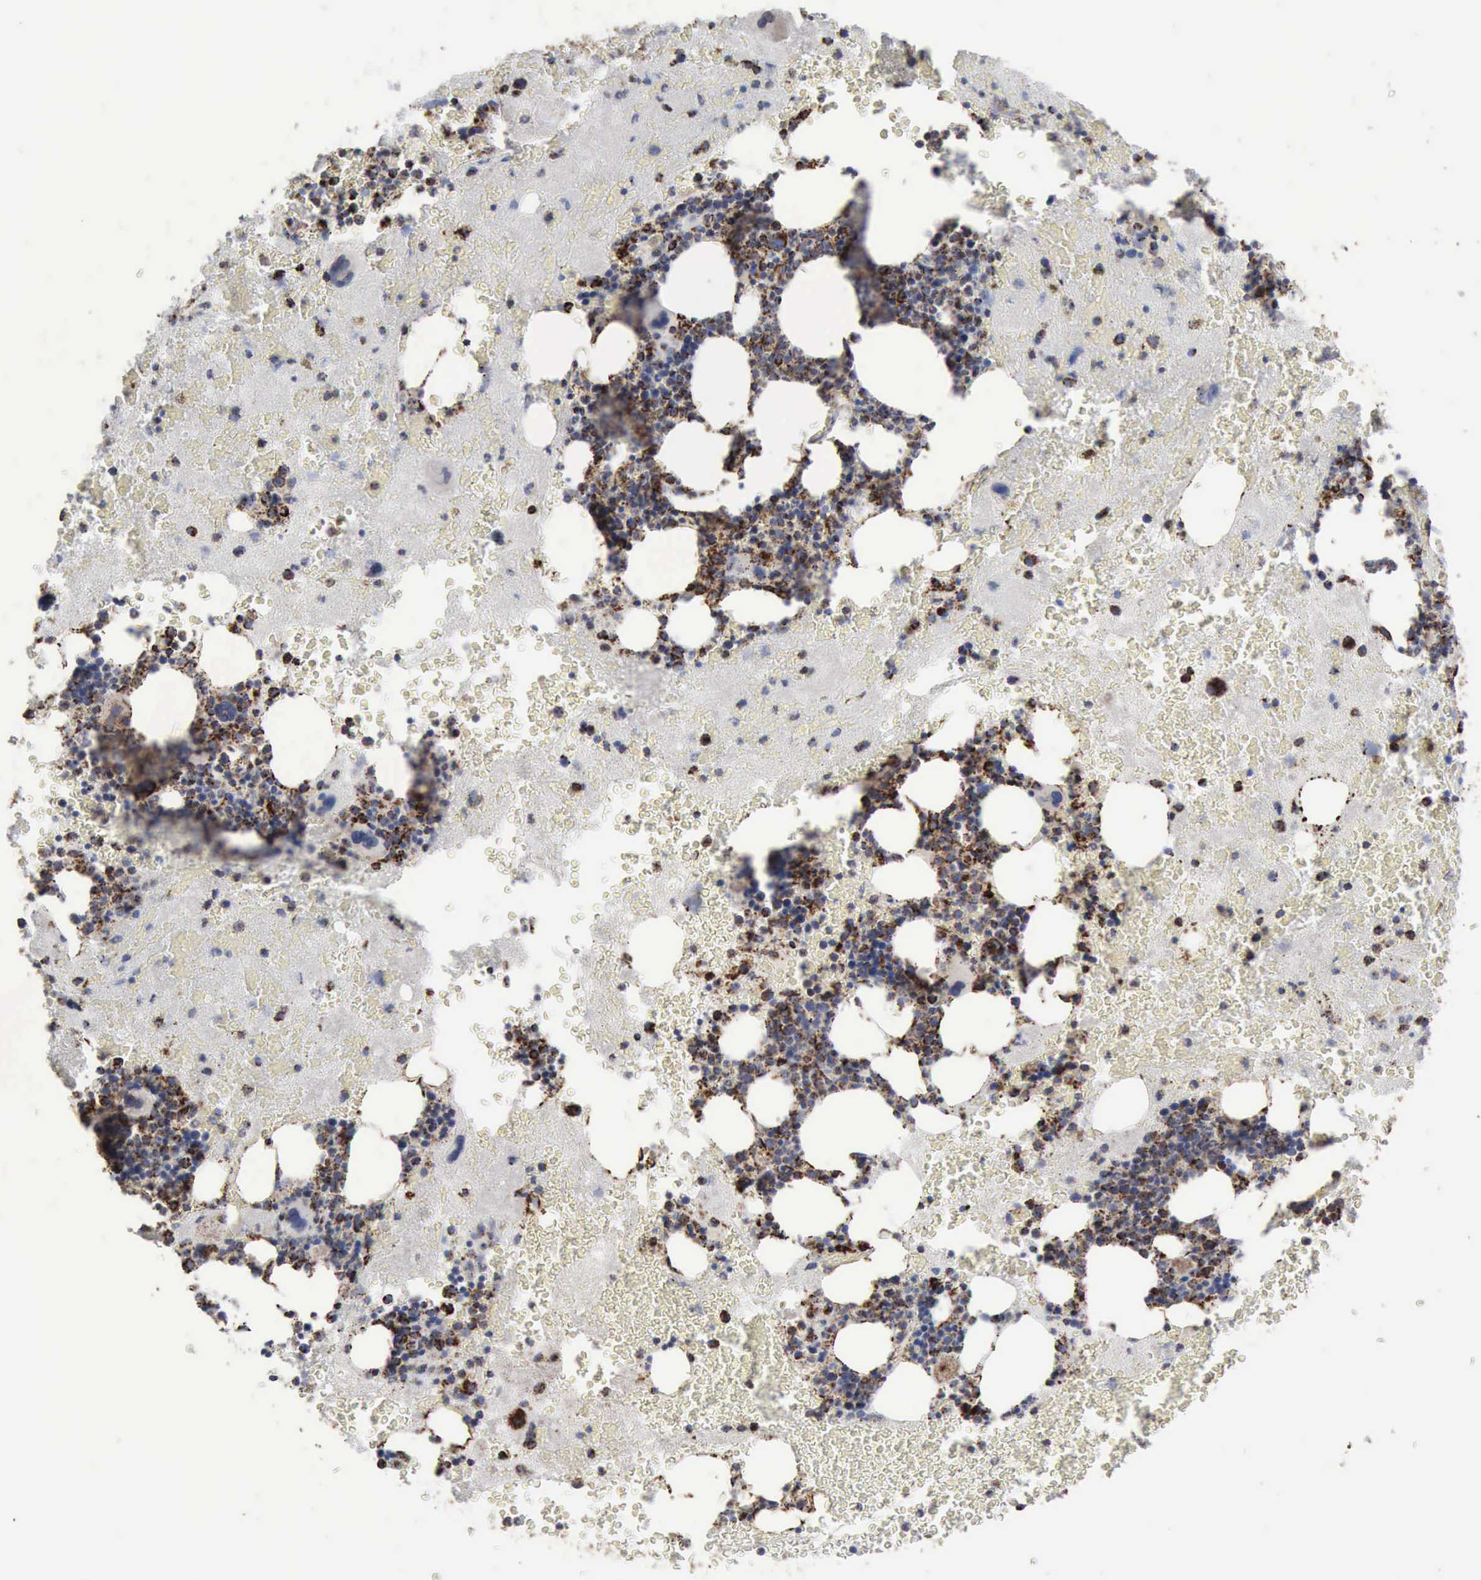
{"staining": {"intensity": "strong", "quantity": "25%-75%", "location": "cytoplasmic/membranous"}, "tissue": "bone marrow", "cell_type": "Hematopoietic cells", "image_type": "normal", "snomed": [{"axis": "morphology", "description": "Normal tissue, NOS"}, {"axis": "topography", "description": "Bone marrow"}], "caption": "Protein analysis of benign bone marrow displays strong cytoplasmic/membranous staining in about 25%-75% of hematopoietic cells. The staining is performed using DAB brown chromogen to label protein expression. The nuclei are counter-stained blue using hematoxylin.", "gene": "ACO2", "patient": {"sex": "male", "age": 76}}